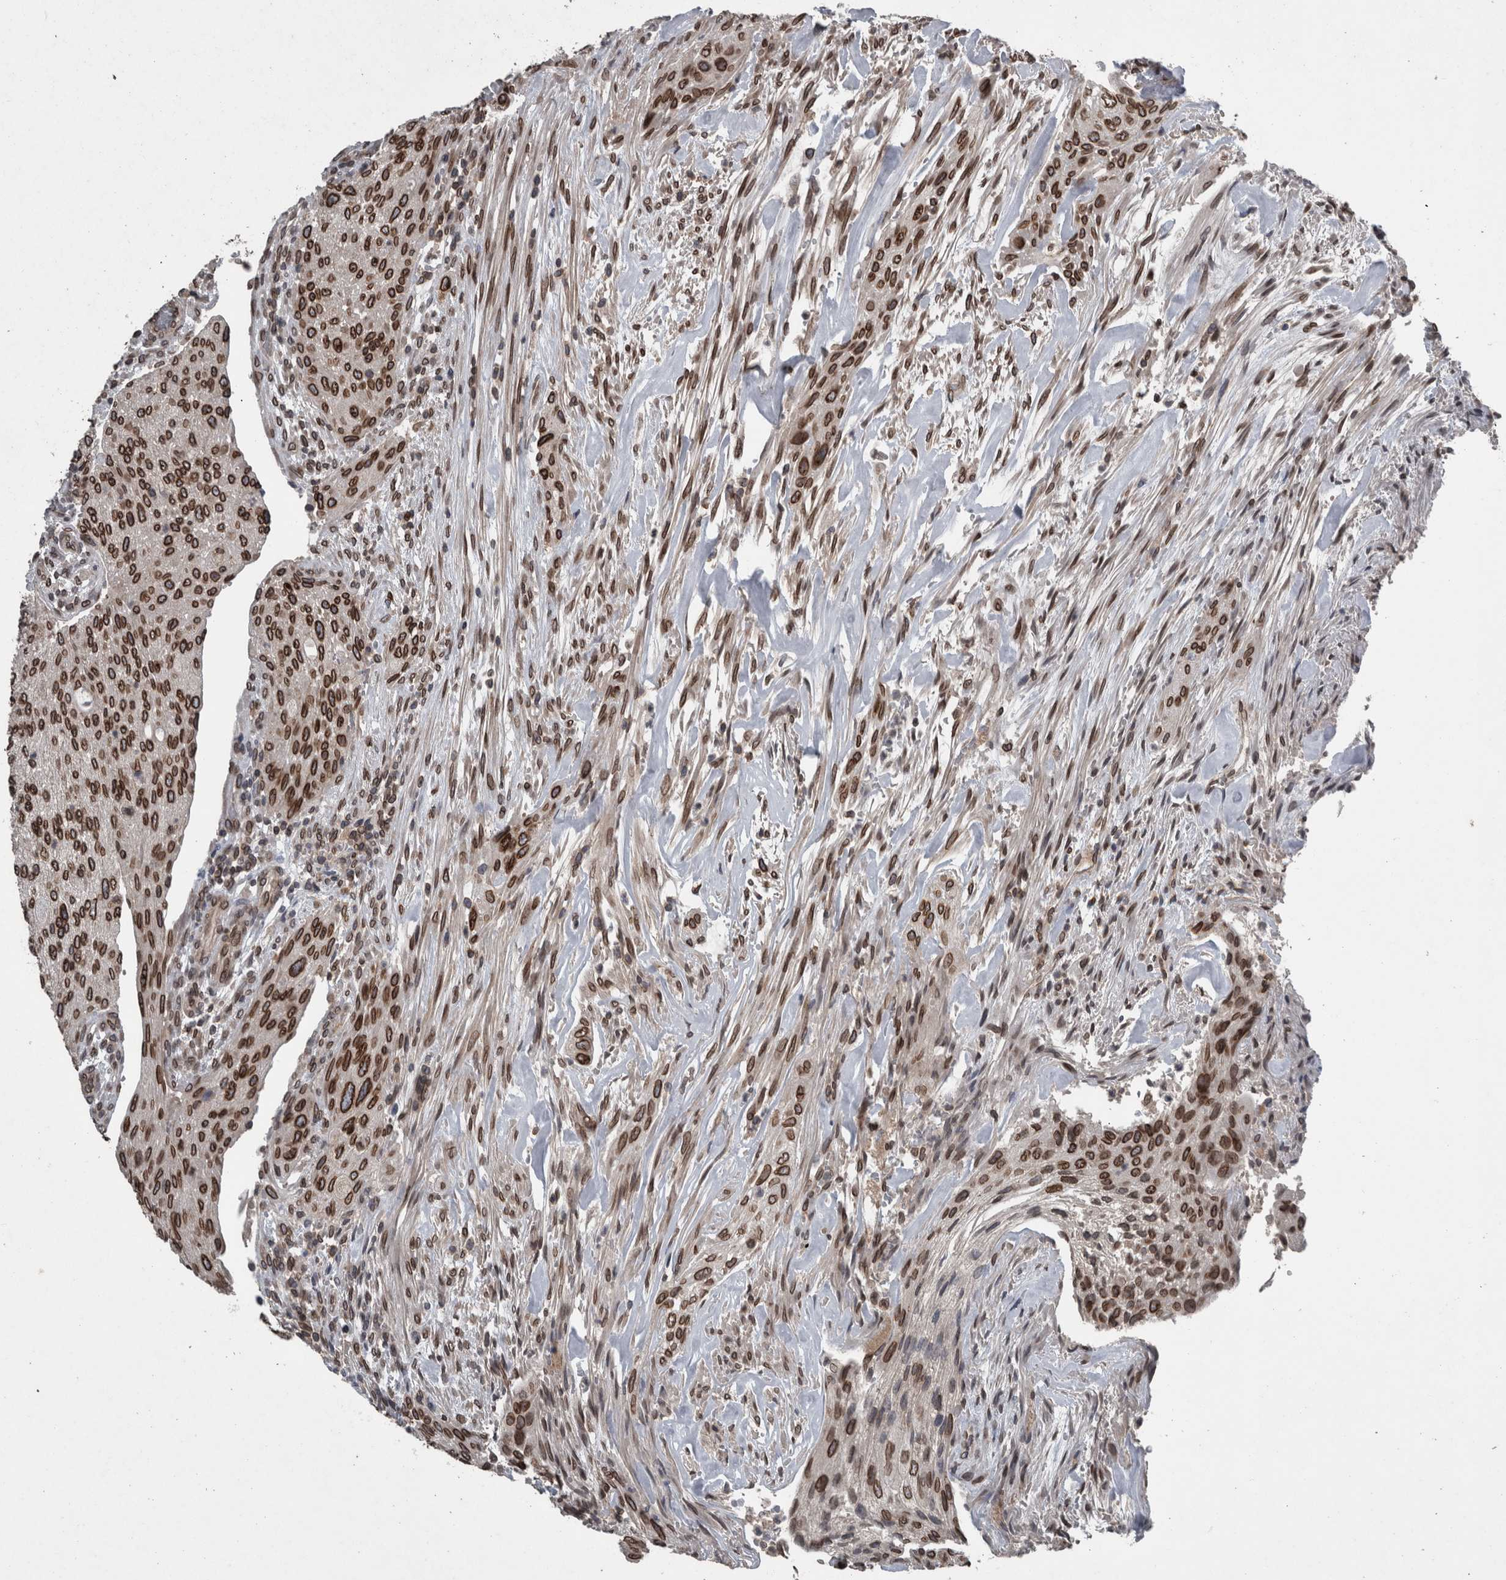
{"staining": {"intensity": "strong", "quantity": ">75%", "location": "cytoplasmic/membranous,nuclear"}, "tissue": "urothelial cancer", "cell_type": "Tumor cells", "image_type": "cancer", "snomed": [{"axis": "morphology", "description": "Urothelial carcinoma, Low grade"}, {"axis": "morphology", "description": "Urothelial carcinoma, High grade"}, {"axis": "topography", "description": "Urinary bladder"}], "caption": "Immunohistochemistry of urothelial cancer exhibits high levels of strong cytoplasmic/membranous and nuclear staining in approximately >75% of tumor cells.", "gene": "RANBP2", "patient": {"sex": "male", "age": 35}}